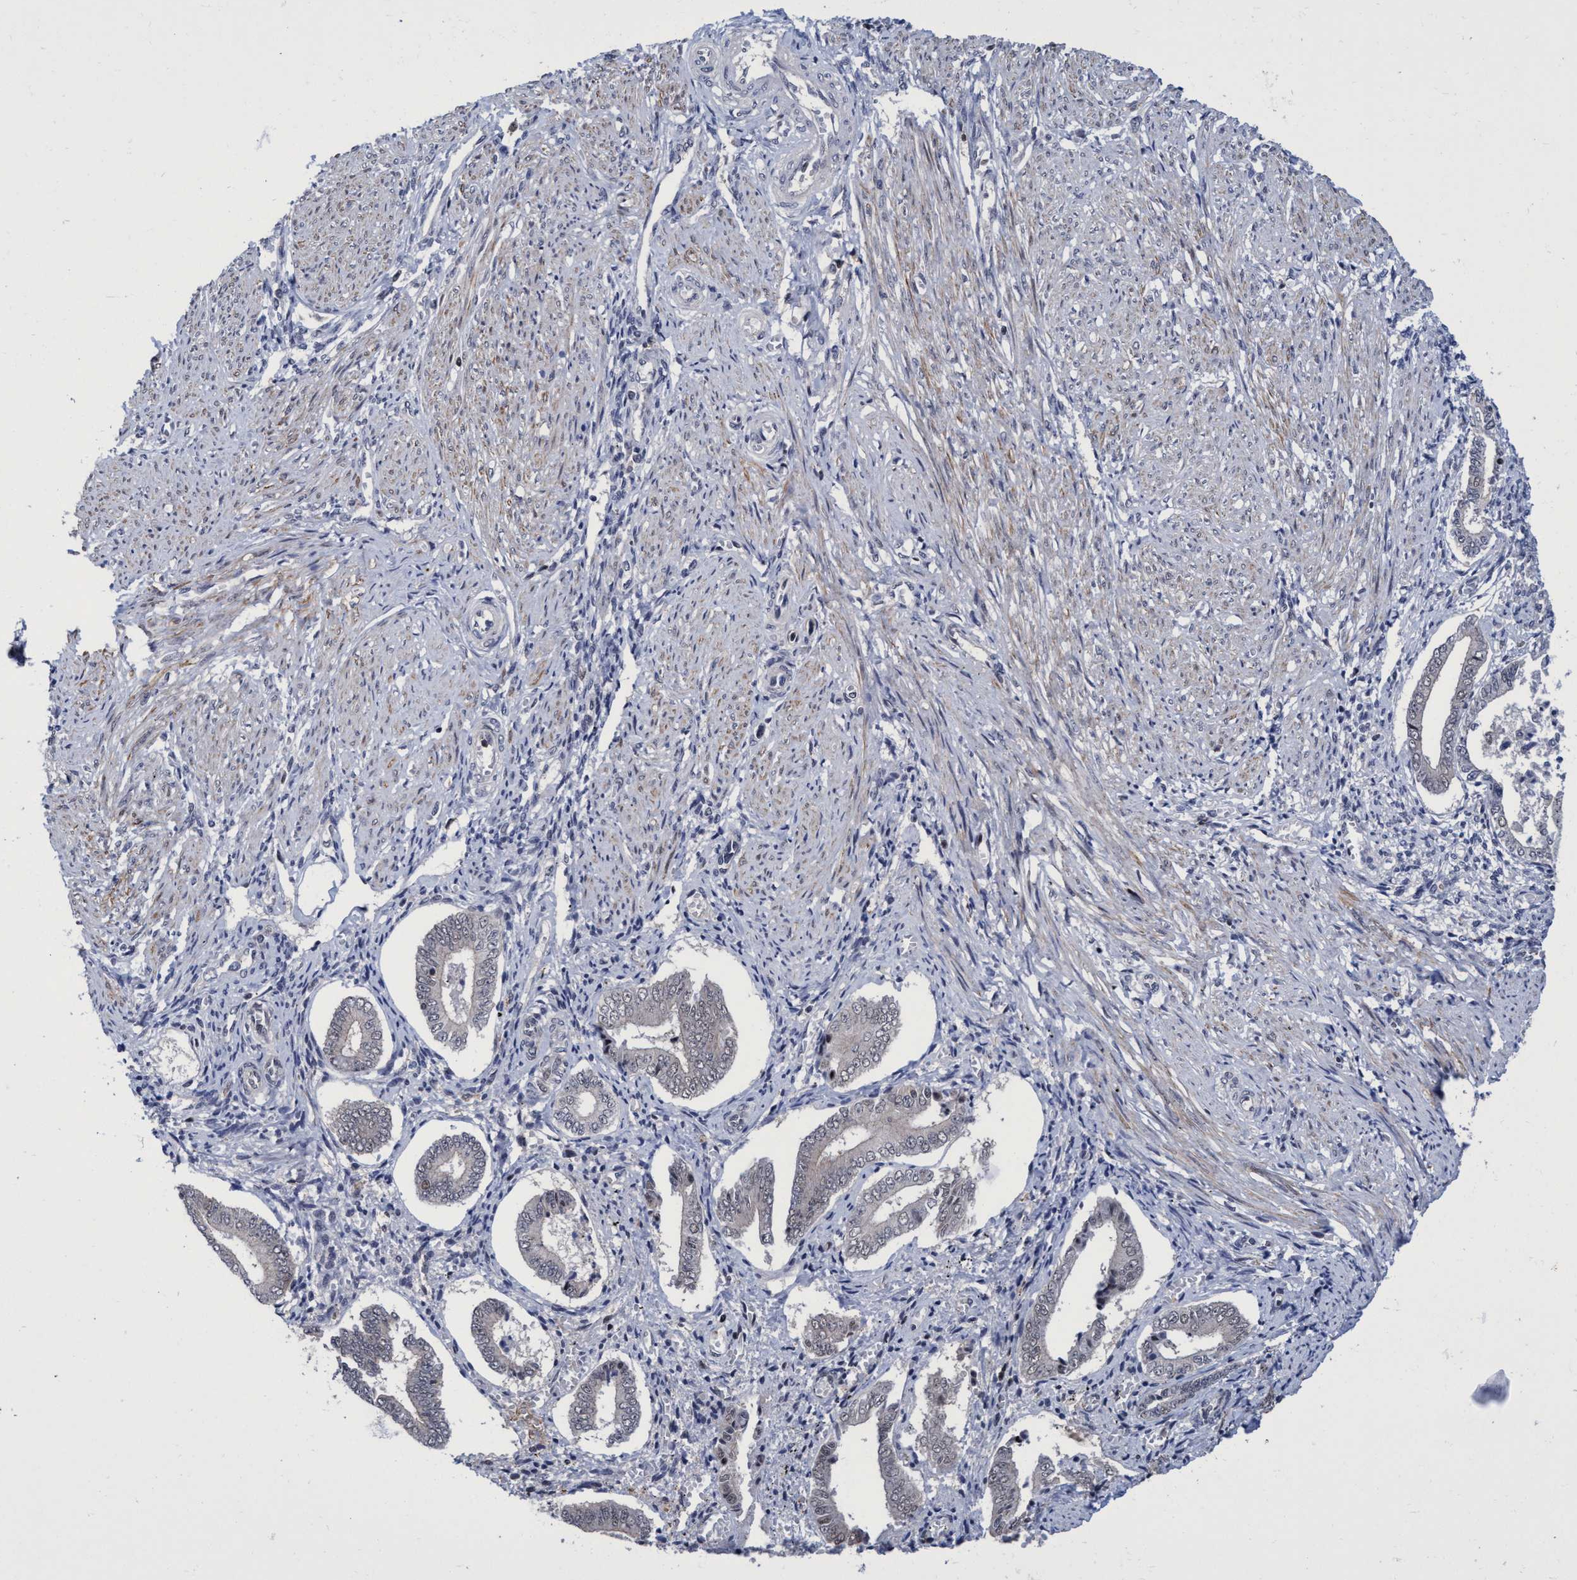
{"staining": {"intensity": "negative", "quantity": "none", "location": "none"}, "tissue": "endometrium", "cell_type": "Cells in endometrial stroma", "image_type": "normal", "snomed": [{"axis": "morphology", "description": "Normal tissue, NOS"}, {"axis": "topography", "description": "Endometrium"}], "caption": "High power microscopy image of an immunohistochemistry micrograph of normal endometrium, revealing no significant expression in cells in endometrial stroma. (Stains: DAB (3,3'-diaminobenzidine) IHC with hematoxylin counter stain, Microscopy: brightfield microscopy at high magnification).", "gene": "C9orf78", "patient": {"sex": "female", "age": 42}}